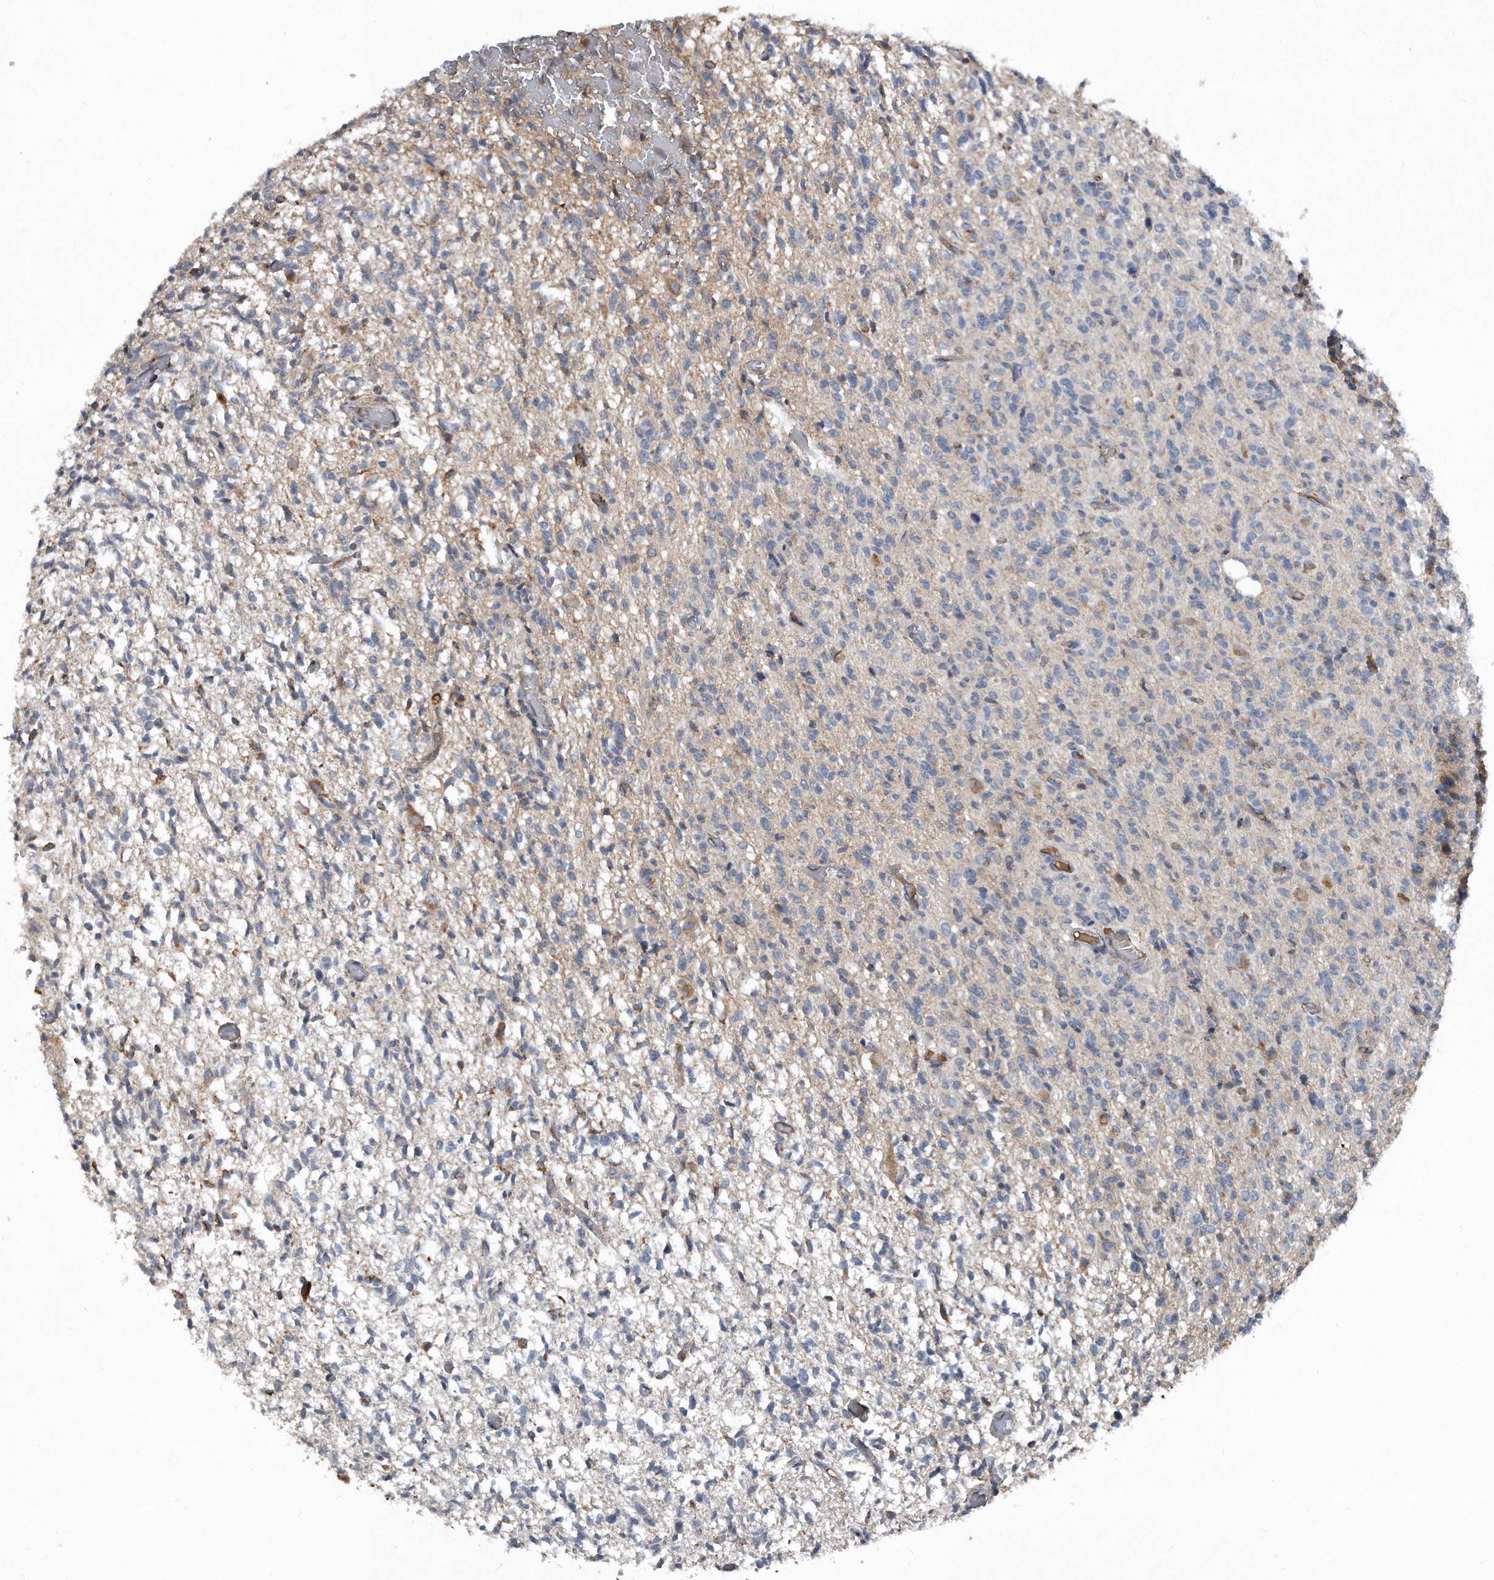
{"staining": {"intensity": "negative", "quantity": "none", "location": "none"}, "tissue": "glioma", "cell_type": "Tumor cells", "image_type": "cancer", "snomed": [{"axis": "morphology", "description": "Glioma, malignant, High grade"}, {"axis": "topography", "description": "Brain"}], "caption": "High power microscopy image of an IHC image of glioma, revealing no significant positivity in tumor cells.", "gene": "SDHA", "patient": {"sex": "female", "age": 57}}